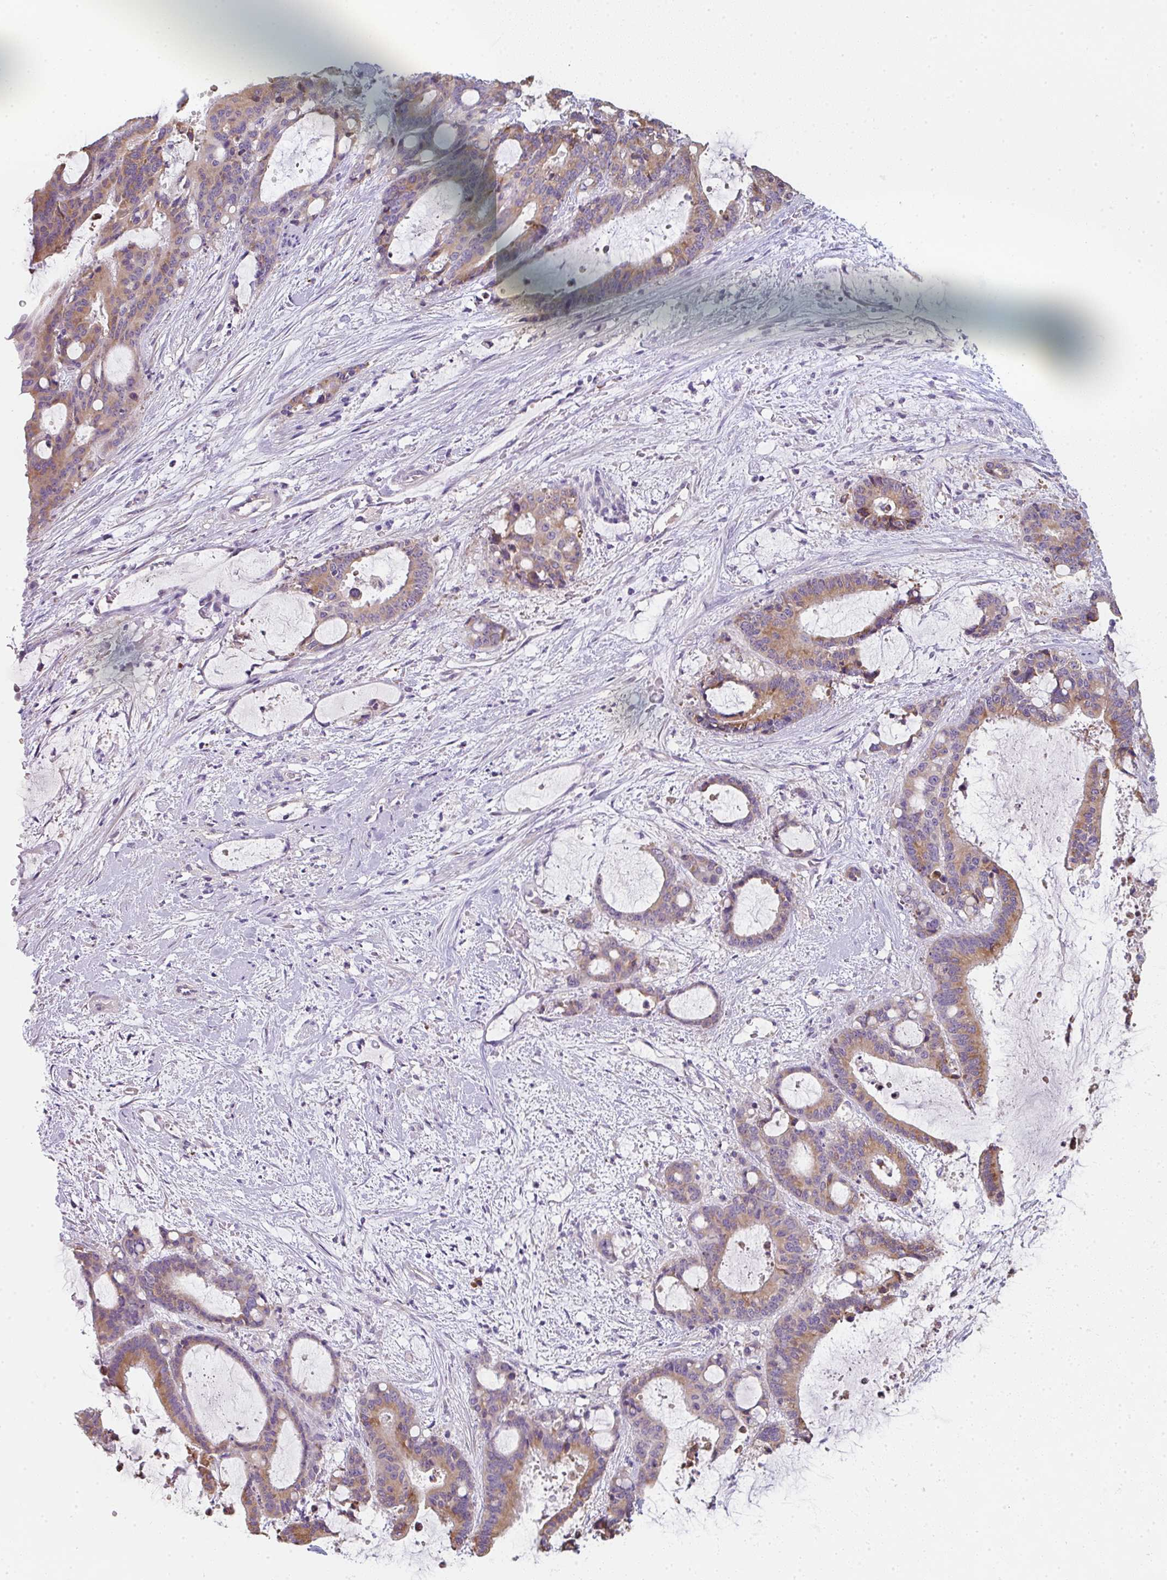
{"staining": {"intensity": "moderate", "quantity": ">75%", "location": "cytoplasmic/membranous"}, "tissue": "liver cancer", "cell_type": "Tumor cells", "image_type": "cancer", "snomed": [{"axis": "morphology", "description": "Normal tissue, NOS"}, {"axis": "morphology", "description": "Cholangiocarcinoma"}, {"axis": "topography", "description": "Liver"}, {"axis": "topography", "description": "Peripheral nerve tissue"}], "caption": "High-power microscopy captured an IHC micrograph of cholangiocarcinoma (liver), revealing moderate cytoplasmic/membranous positivity in about >75% of tumor cells.", "gene": "ZNF215", "patient": {"sex": "female", "age": 73}}